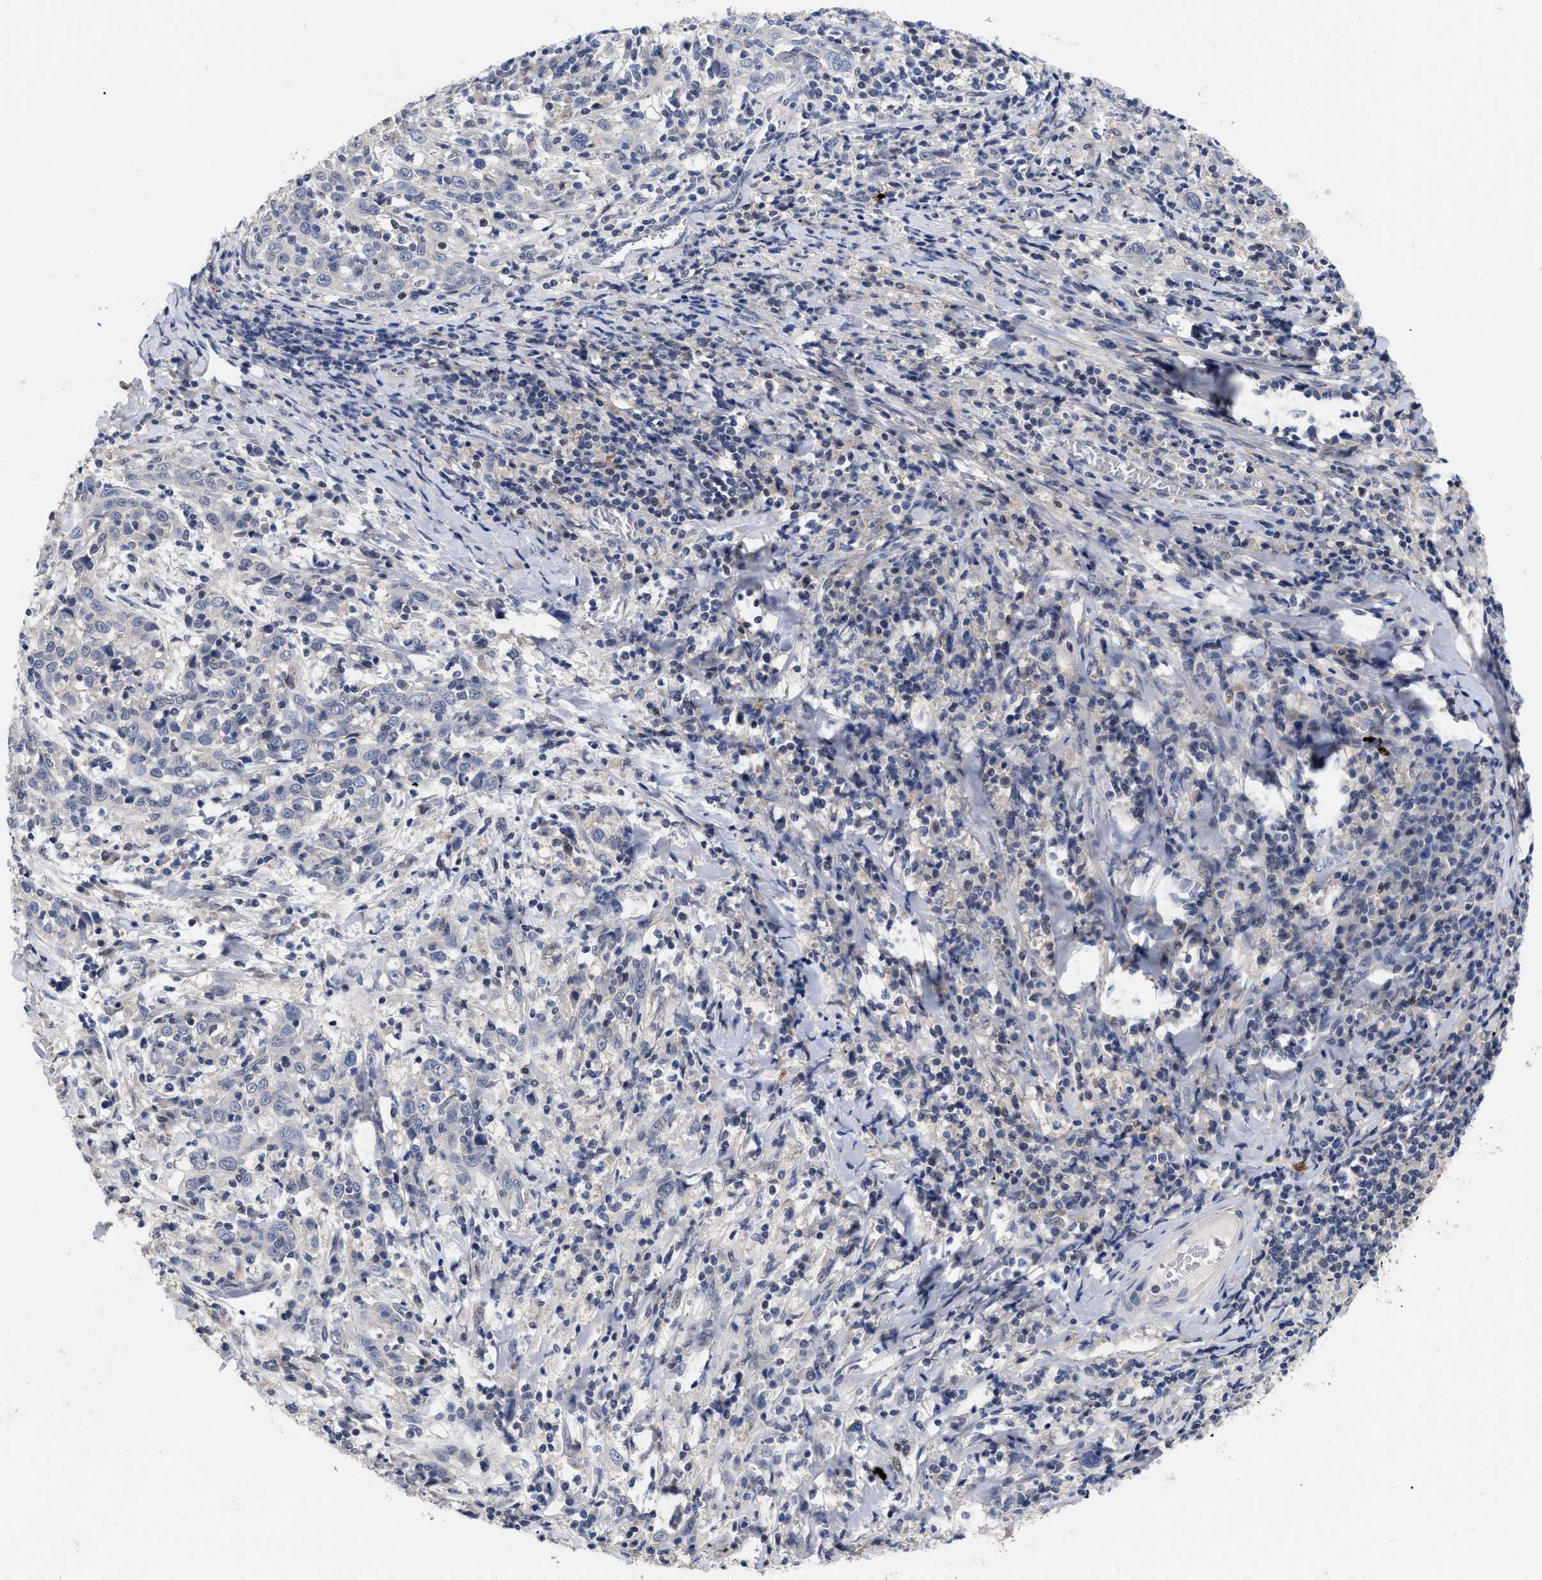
{"staining": {"intensity": "negative", "quantity": "none", "location": "none"}, "tissue": "cervical cancer", "cell_type": "Tumor cells", "image_type": "cancer", "snomed": [{"axis": "morphology", "description": "Squamous cell carcinoma, NOS"}, {"axis": "topography", "description": "Cervix"}], "caption": "Protein analysis of squamous cell carcinoma (cervical) reveals no significant positivity in tumor cells.", "gene": "CCN5", "patient": {"sex": "female", "age": 46}}